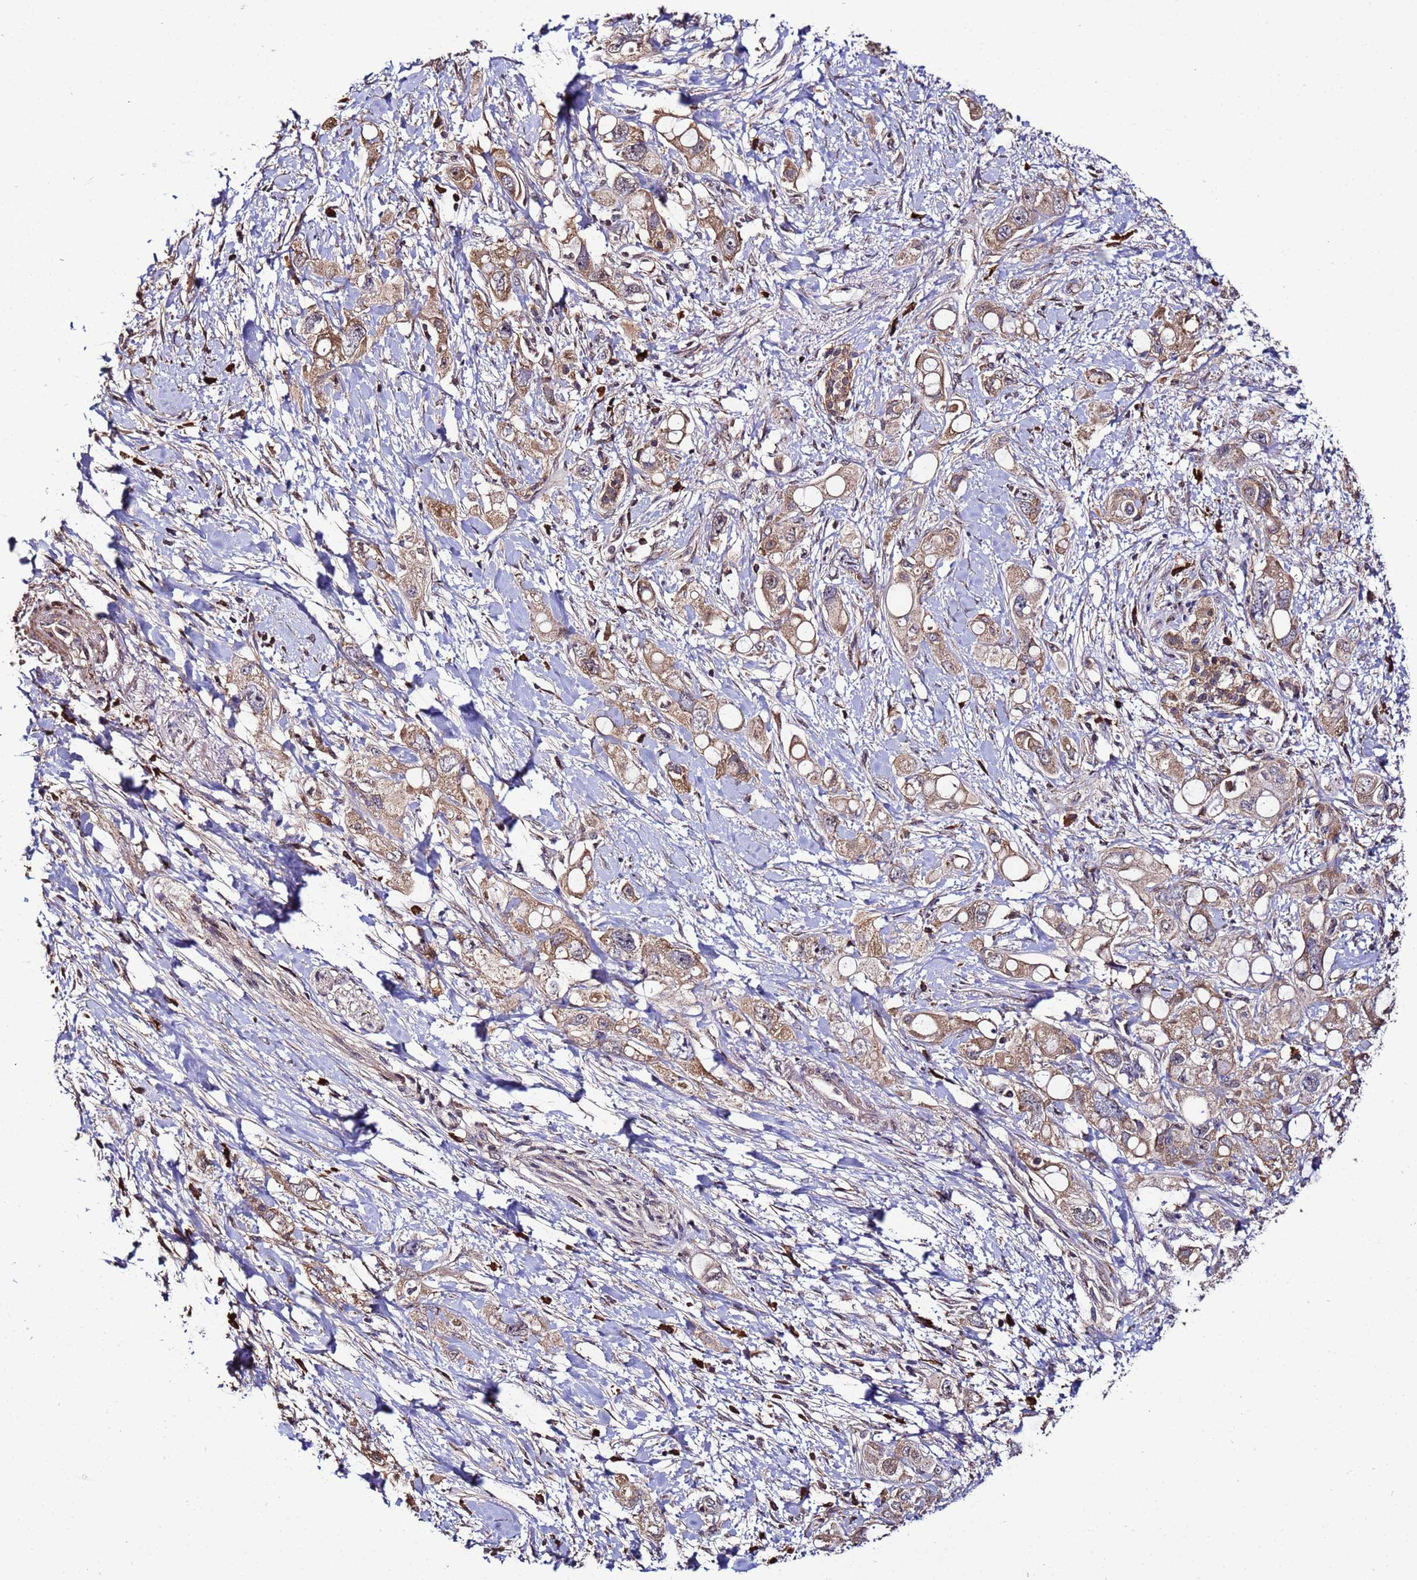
{"staining": {"intensity": "weak", "quantity": ">75%", "location": "cytoplasmic/membranous"}, "tissue": "pancreatic cancer", "cell_type": "Tumor cells", "image_type": "cancer", "snomed": [{"axis": "morphology", "description": "Adenocarcinoma, NOS"}, {"axis": "topography", "description": "Pancreas"}], "caption": "A low amount of weak cytoplasmic/membranous expression is identified in approximately >75% of tumor cells in adenocarcinoma (pancreatic) tissue.", "gene": "WNK4", "patient": {"sex": "female", "age": 56}}